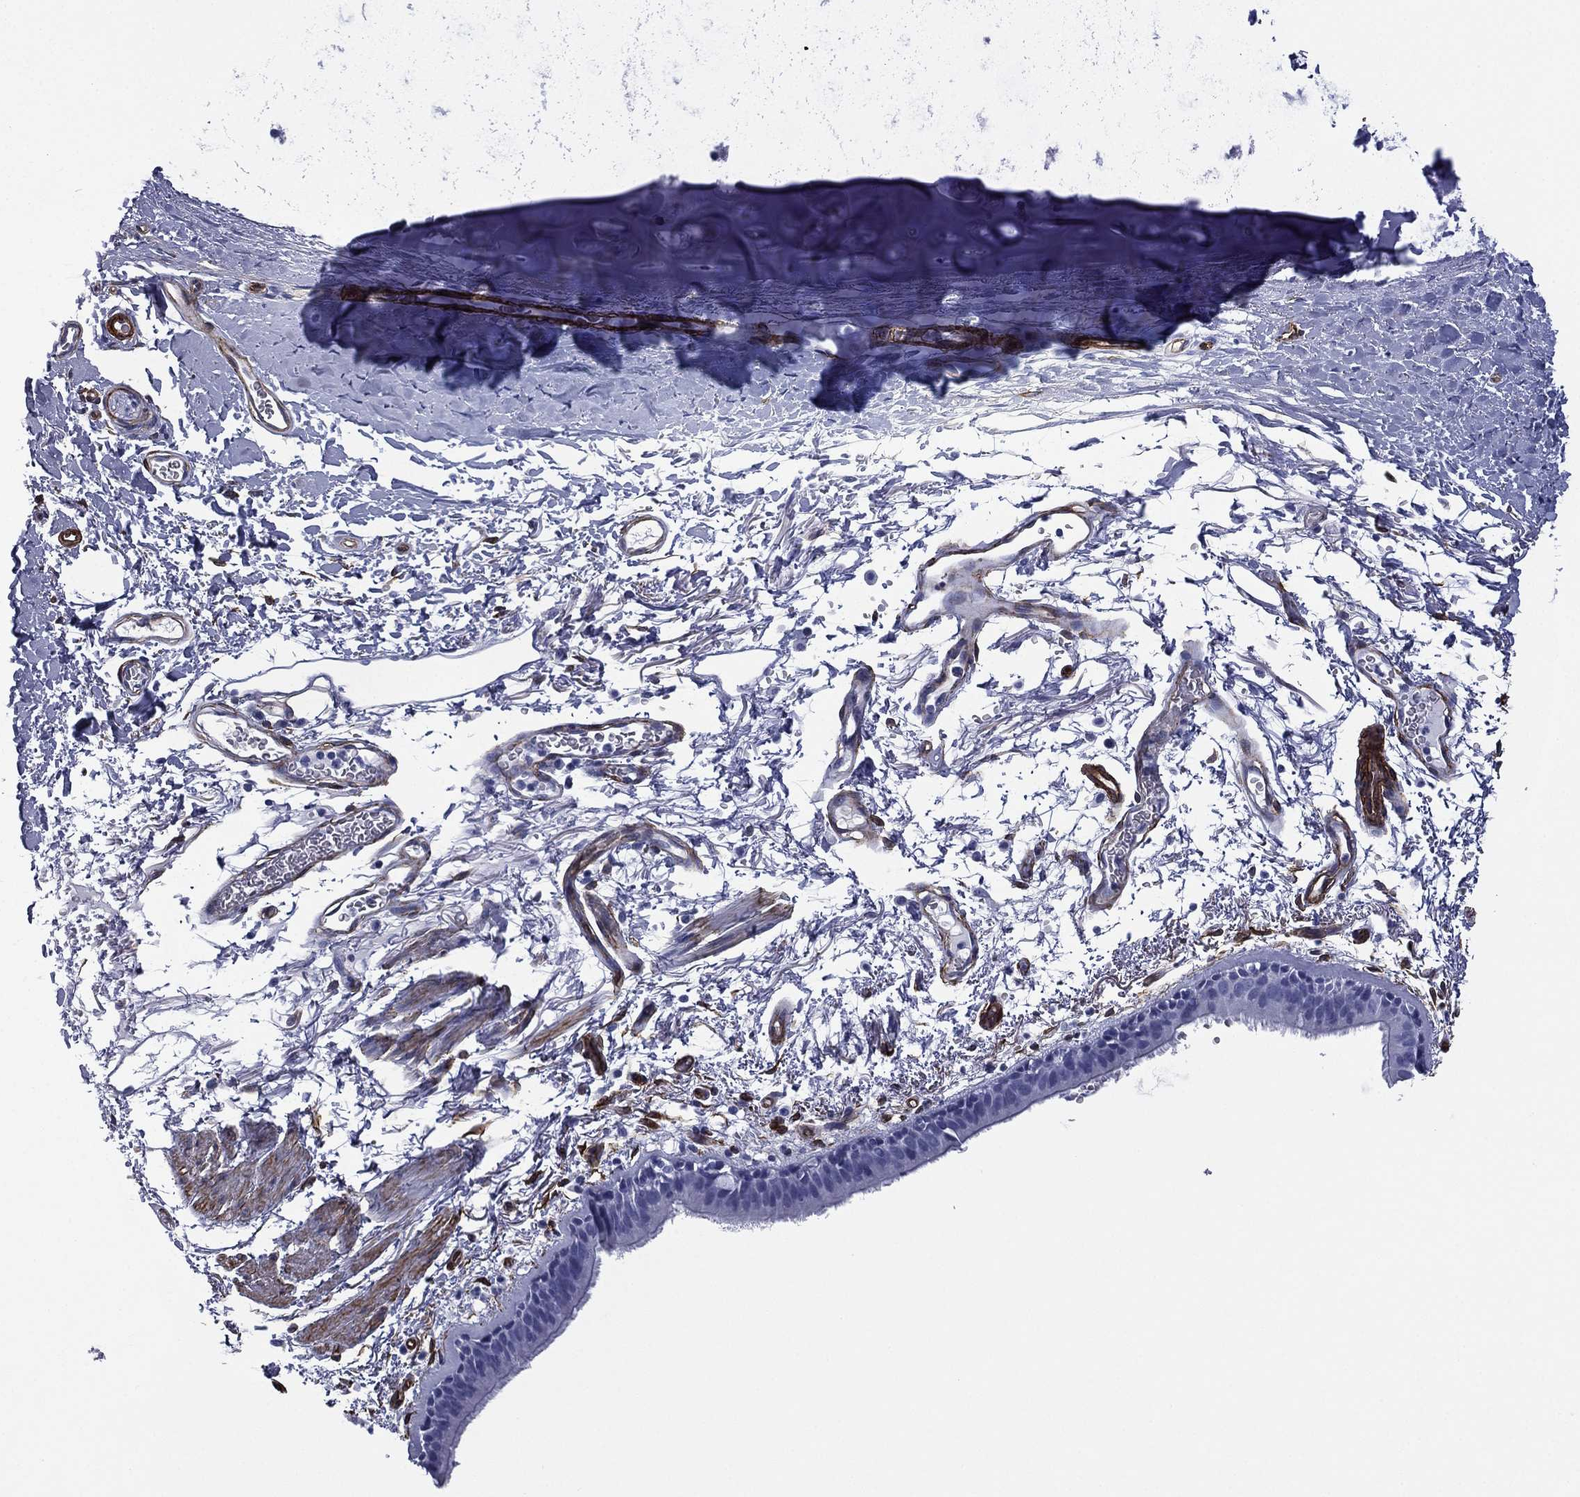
{"staining": {"intensity": "negative", "quantity": "none", "location": "none"}, "tissue": "bronchus", "cell_type": "Respiratory epithelial cells", "image_type": "normal", "snomed": [{"axis": "morphology", "description": "Normal tissue, NOS"}, {"axis": "topography", "description": "Lymph node"}, {"axis": "topography", "description": "Bronchus"}], "caption": "Histopathology image shows no significant protein staining in respiratory epithelial cells of benign bronchus.", "gene": "CAVIN3", "patient": {"sex": "female", "age": 70}}